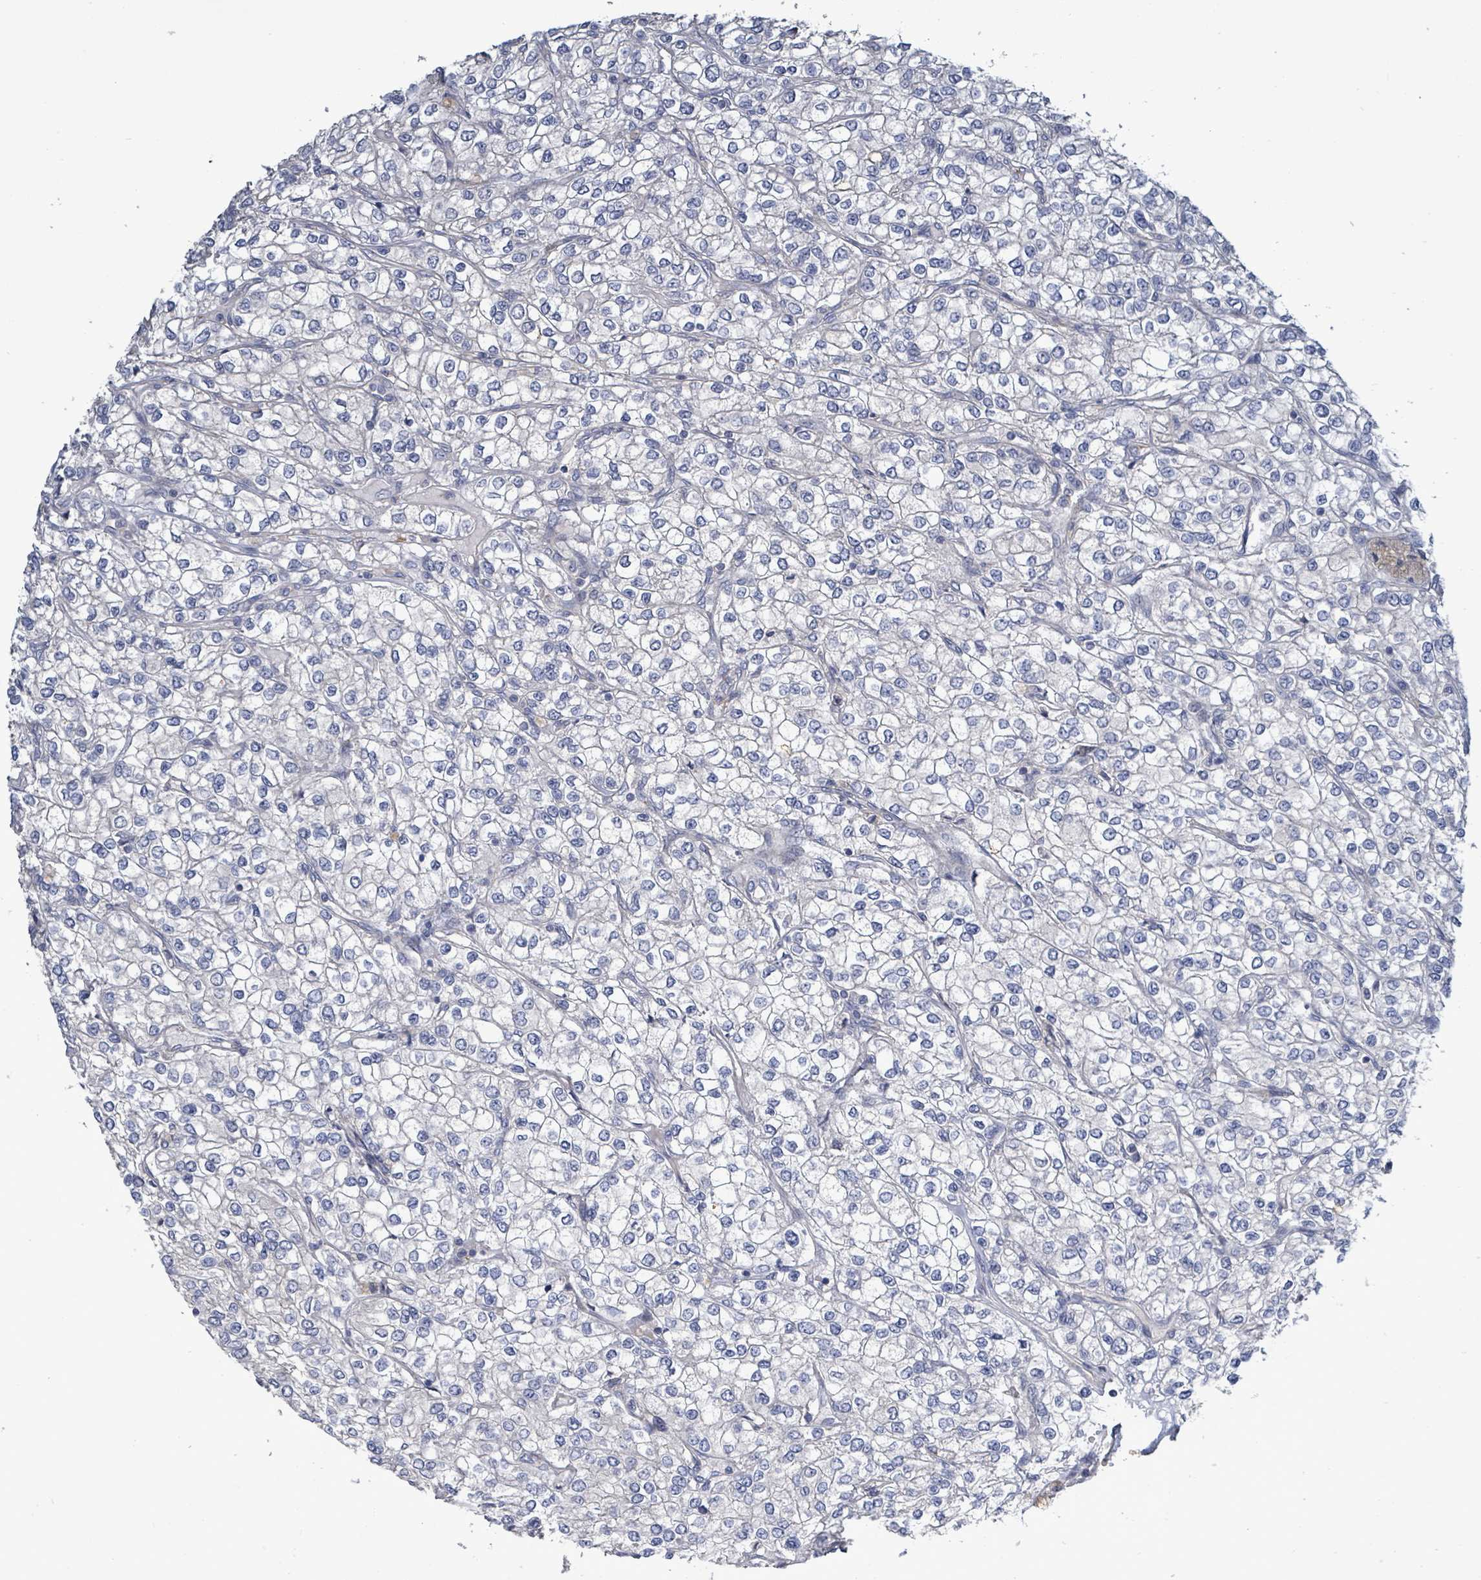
{"staining": {"intensity": "negative", "quantity": "none", "location": "none"}, "tissue": "renal cancer", "cell_type": "Tumor cells", "image_type": "cancer", "snomed": [{"axis": "morphology", "description": "Adenocarcinoma, NOS"}, {"axis": "topography", "description": "Kidney"}], "caption": "Immunohistochemical staining of renal cancer reveals no significant positivity in tumor cells.", "gene": "KRAS", "patient": {"sex": "male", "age": 80}}